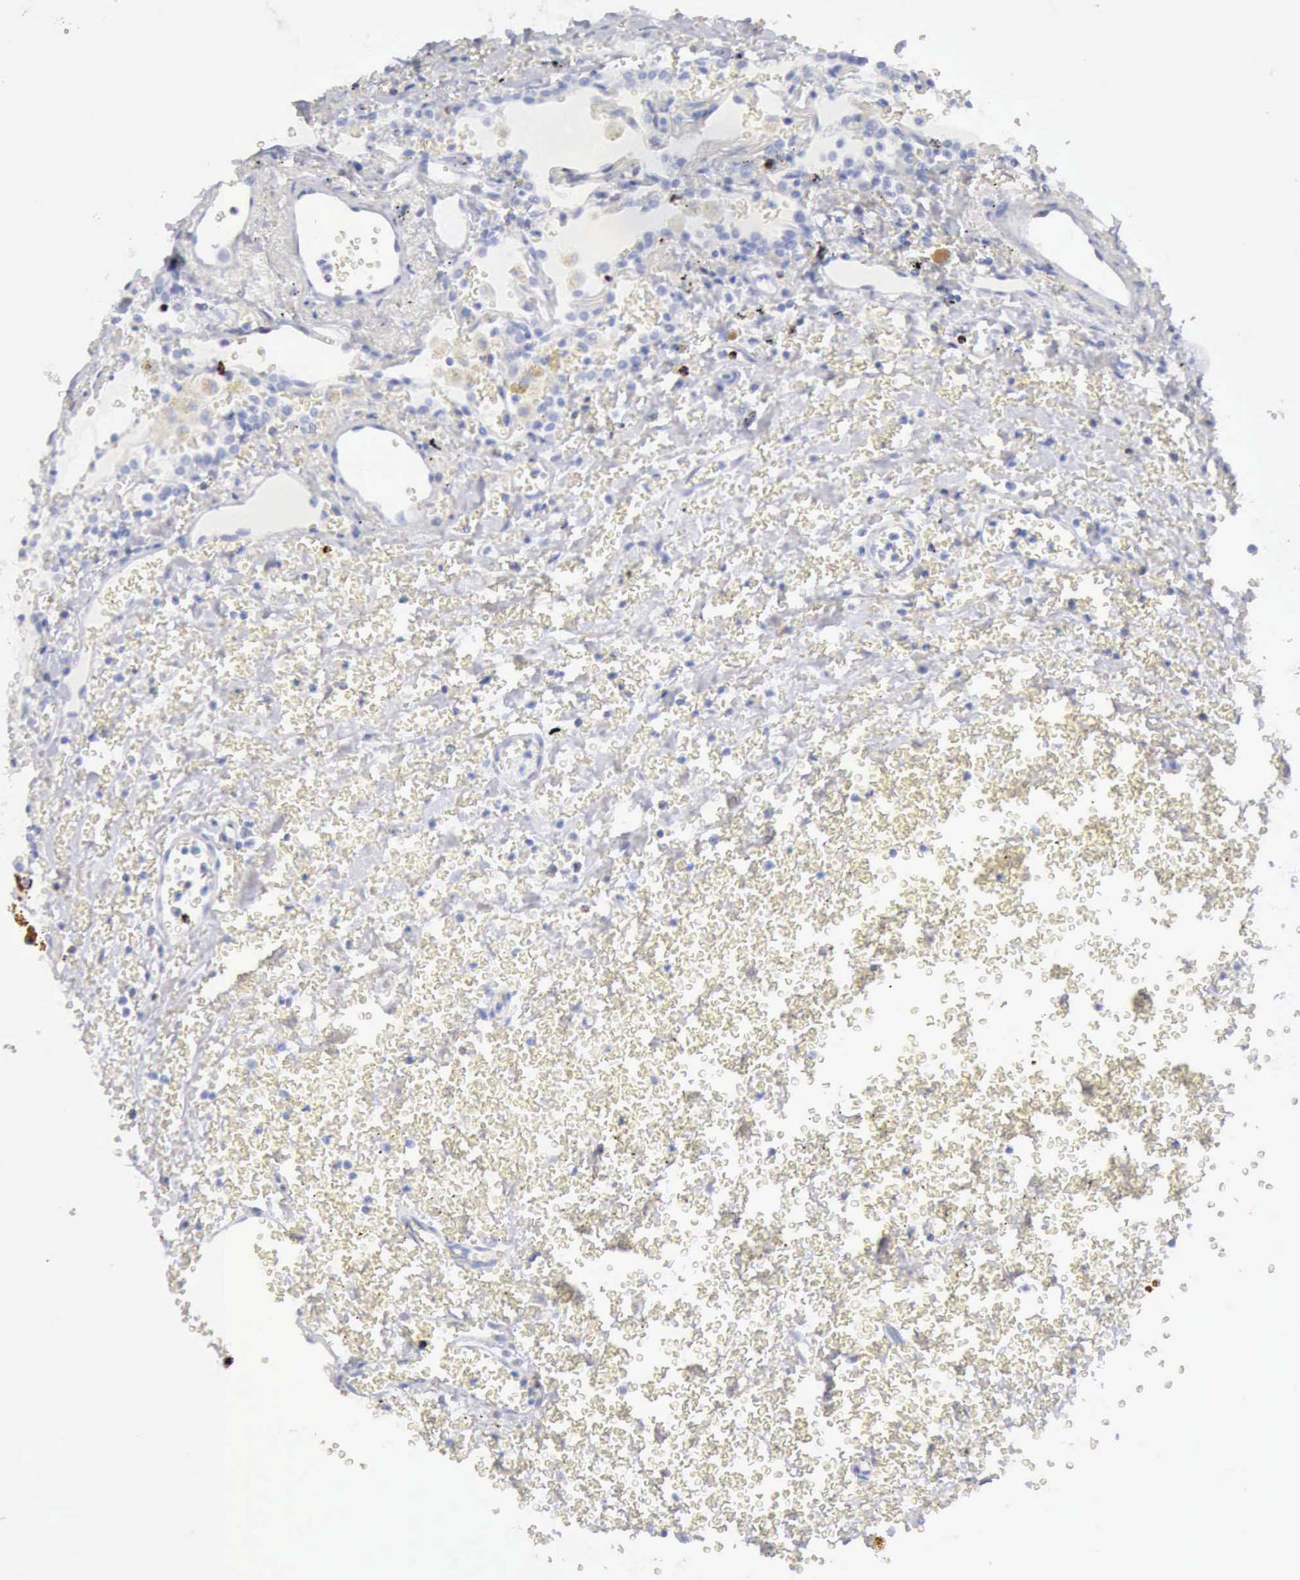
{"staining": {"intensity": "negative", "quantity": "none", "location": "none"}, "tissue": "carcinoid", "cell_type": "Tumor cells", "image_type": "cancer", "snomed": [{"axis": "morphology", "description": "Carcinoid, malignant, NOS"}, {"axis": "topography", "description": "Bronchus"}], "caption": "High power microscopy photomicrograph of an immunohistochemistry micrograph of carcinoid, revealing no significant staining in tumor cells.", "gene": "GZMB", "patient": {"sex": "male", "age": 55}}